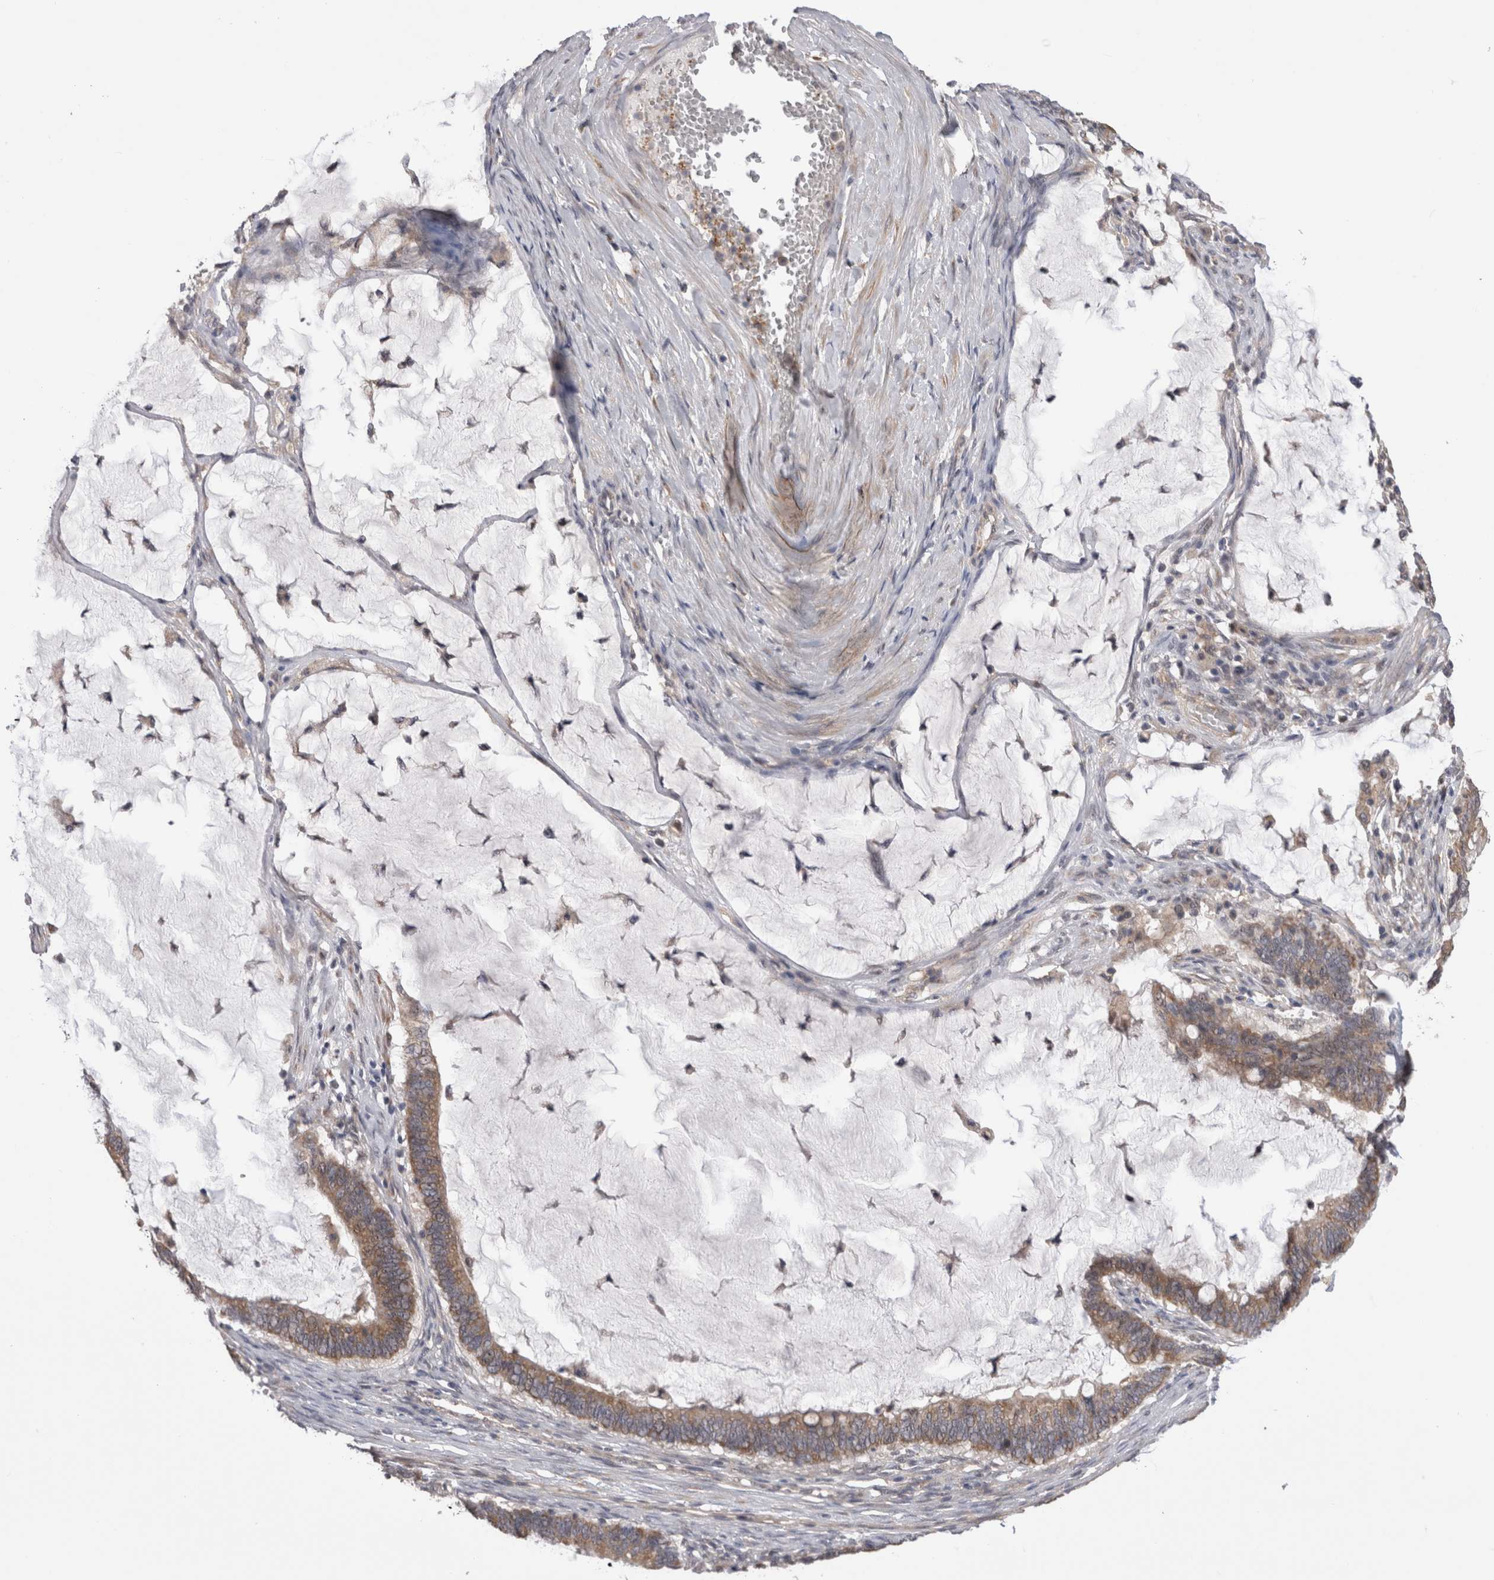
{"staining": {"intensity": "weak", "quantity": "<25%", "location": "cytoplasmic/membranous"}, "tissue": "ovarian cancer", "cell_type": "Tumor cells", "image_type": "cancer", "snomed": [{"axis": "morphology", "description": "Cystadenocarcinoma, mucinous, NOS"}, {"axis": "topography", "description": "Ovary"}], "caption": "This is an immunohistochemistry (IHC) image of human ovarian mucinous cystadenocarcinoma. There is no staining in tumor cells.", "gene": "ARHGAP29", "patient": {"sex": "female", "age": 61}}